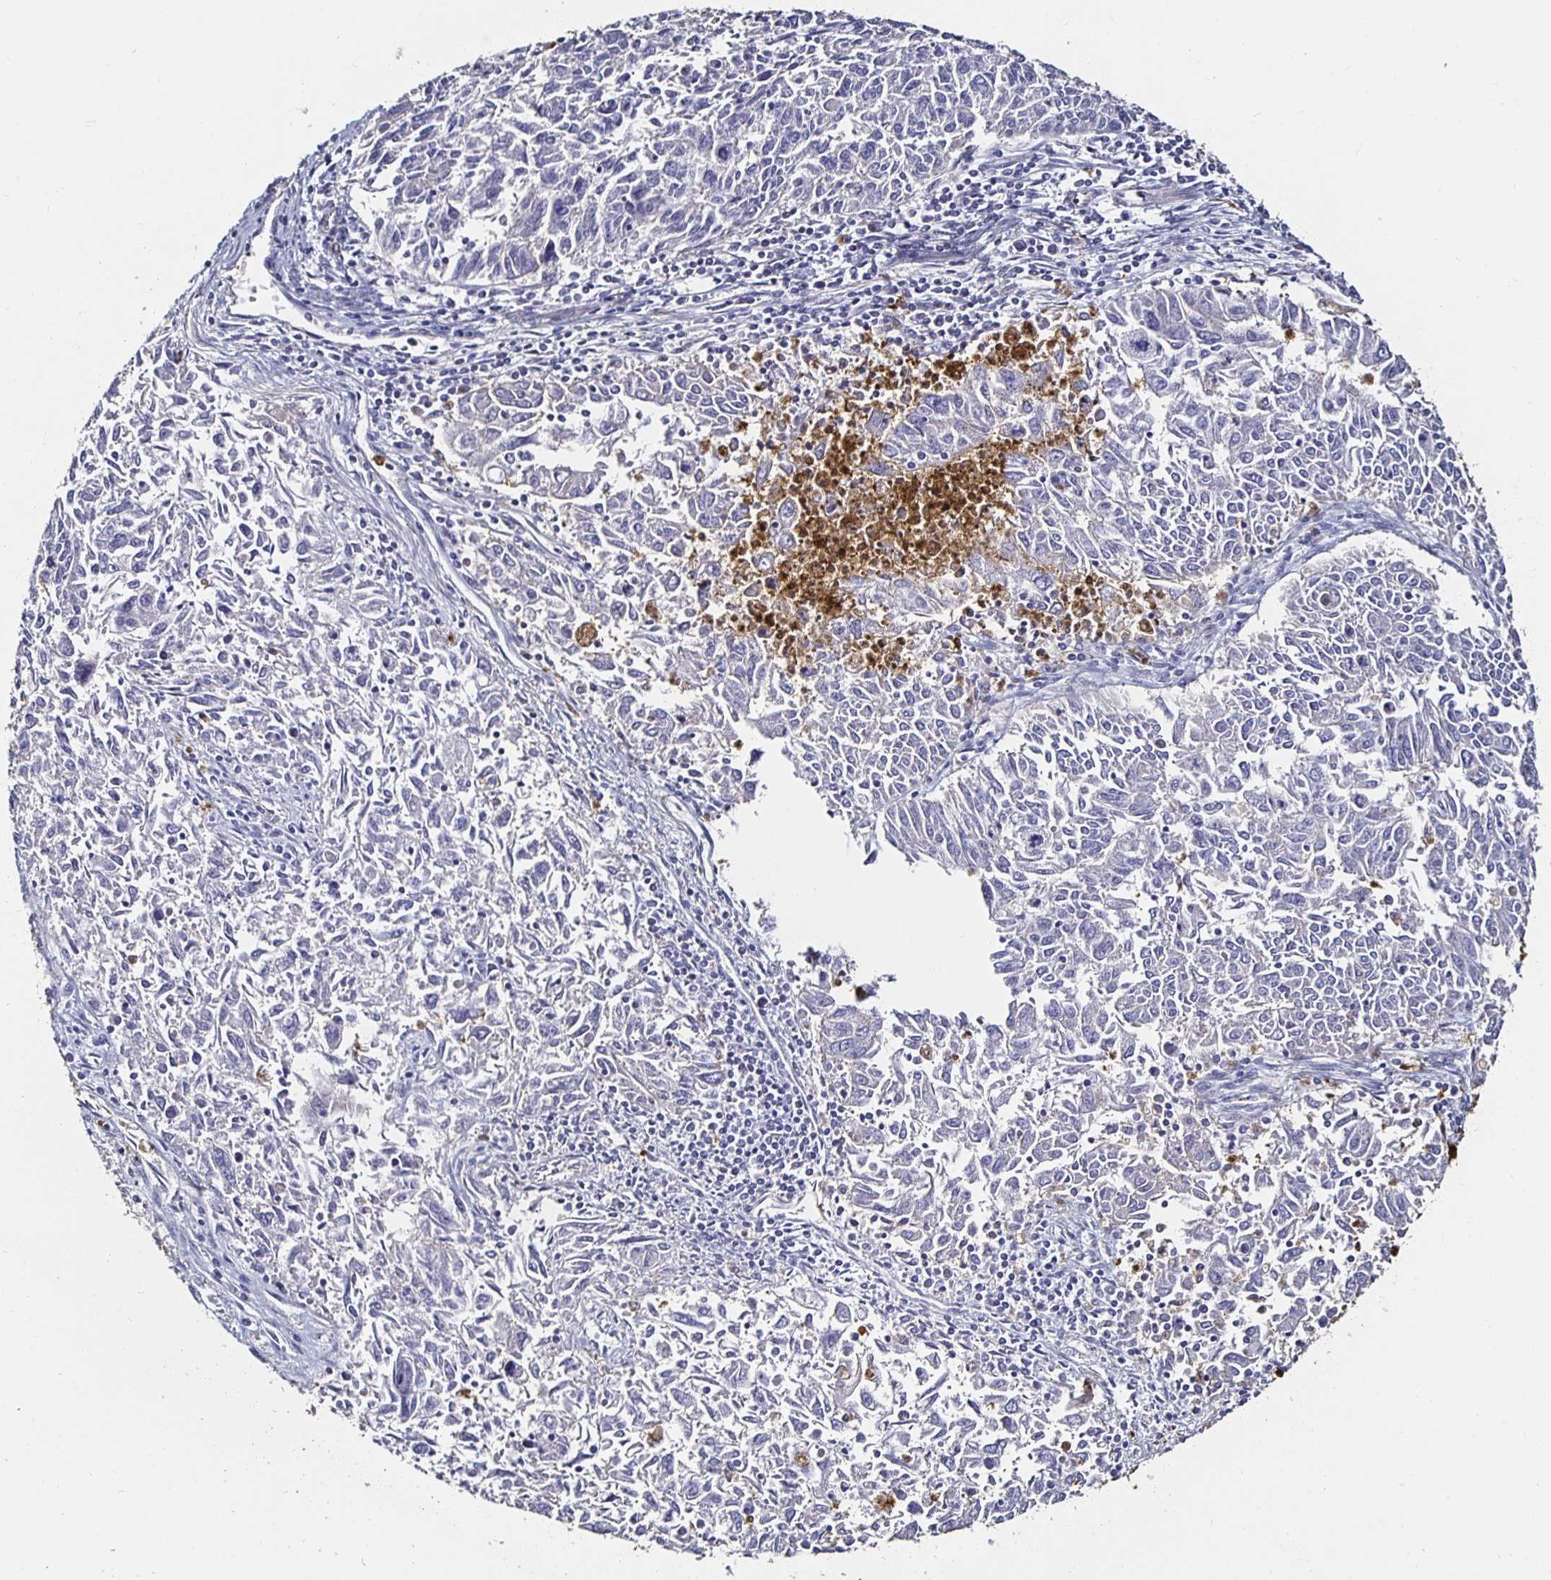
{"staining": {"intensity": "negative", "quantity": "none", "location": "none"}, "tissue": "endometrial cancer", "cell_type": "Tumor cells", "image_type": "cancer", "snomed": [{"axis": "morphology", "description": "Adenocarcinoma, NOS"}, {"axis": "topography", "description": "Endometrium"}], "caption": "IHC of human endometrial cancer exhibits no staining in tumor cells.", "gene": "TLR4", "patient": {"sex": "female", "age": 42}}